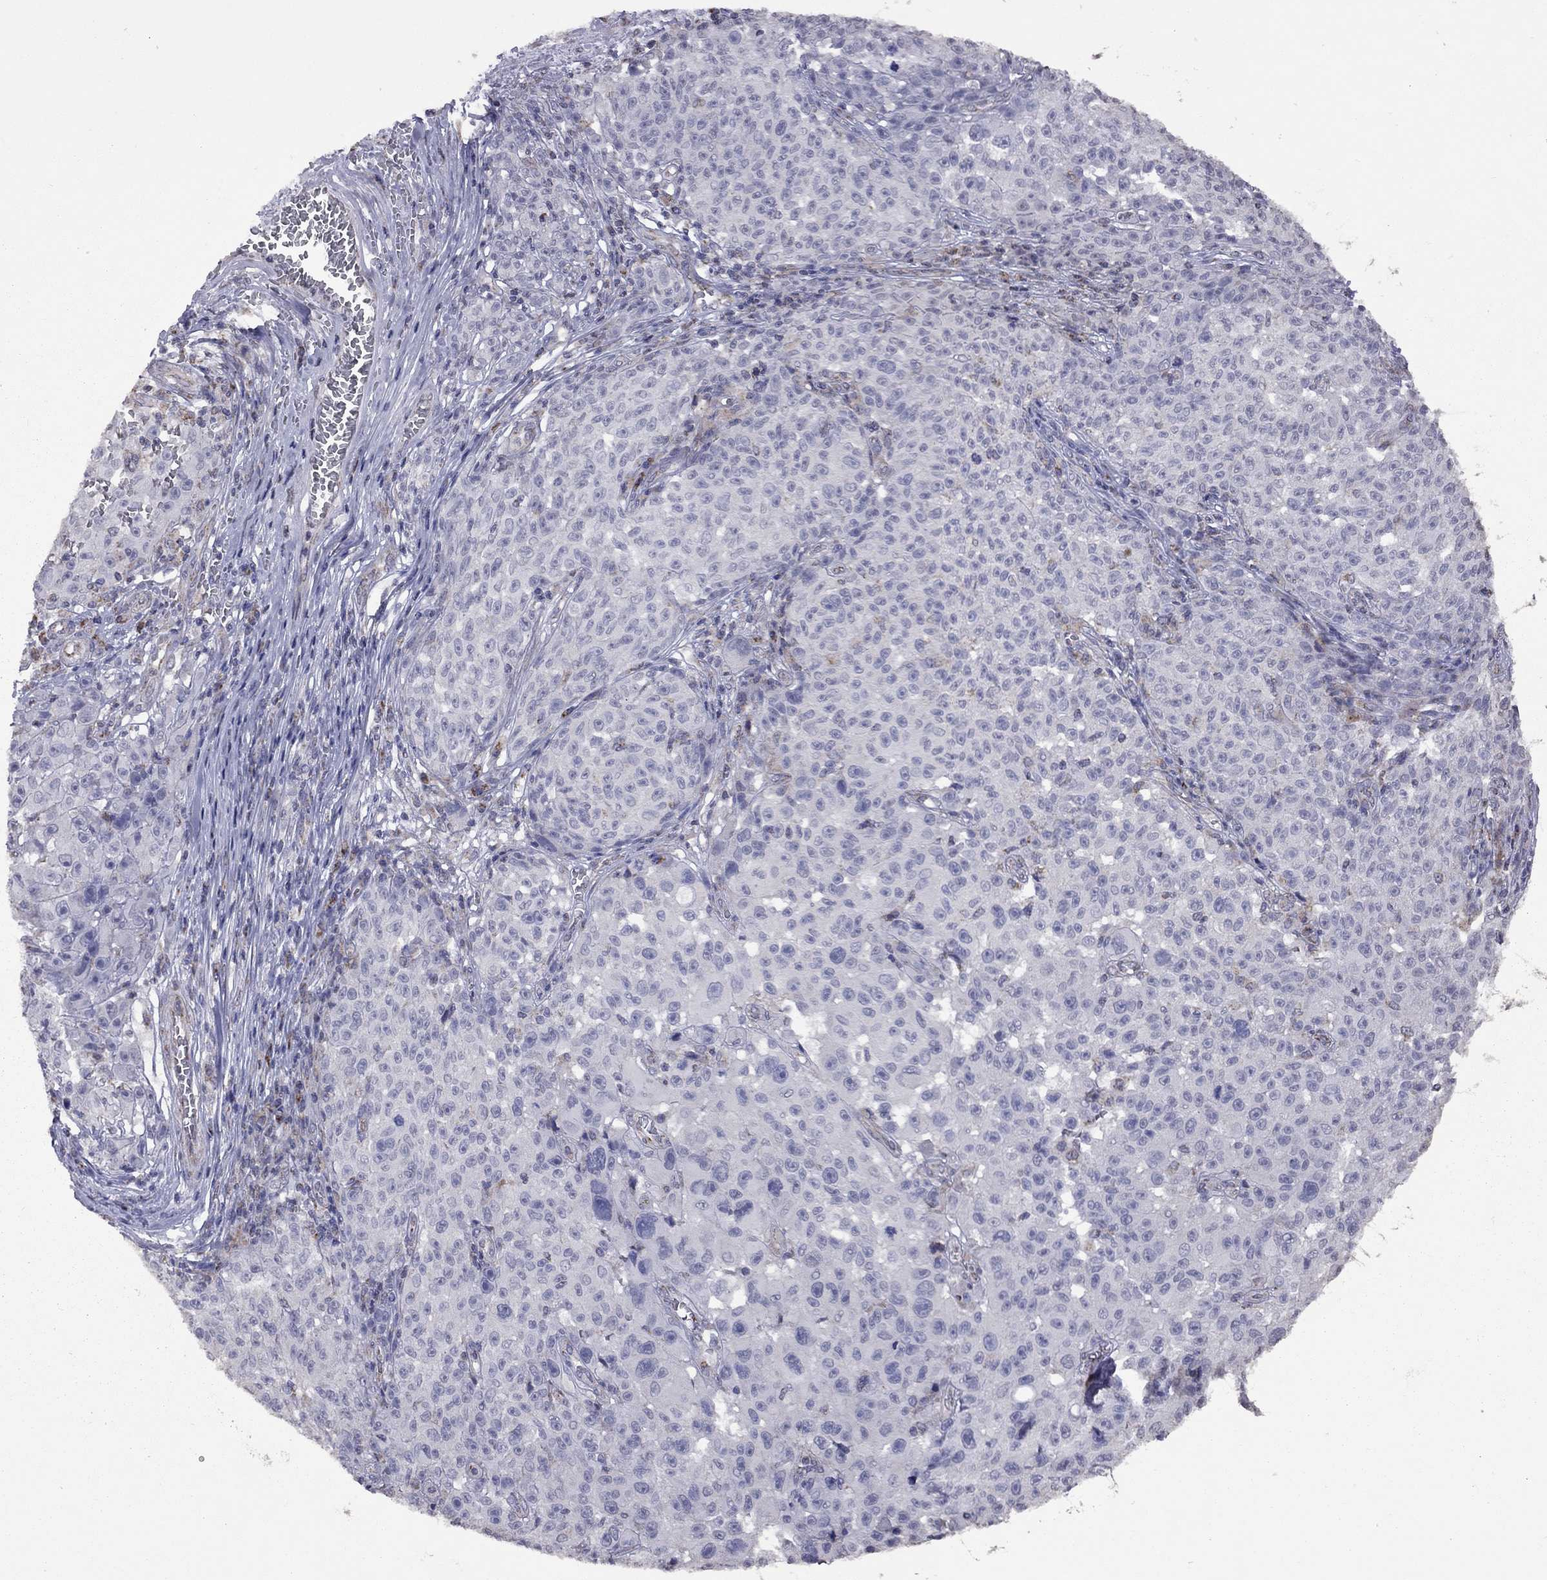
{"staining": {"intensity": "negative", "quantity": "none", "location": "none"}, "tissue": "melanoma", "cell_type": "Tumor cells", "image_type": "cancer", "snomed": [{"axis": "morphology", "description": "Malignant melanoma, NOS"}, {"axis": "topography", "description": "Skin"}], "caption": "A high-resolution micrograph shows IHC staining of melanoma, which exhibits no significant positivity in tumor cells.", "gene": "NDUFB1", "patient": {"sex": "female", "age": 82}}